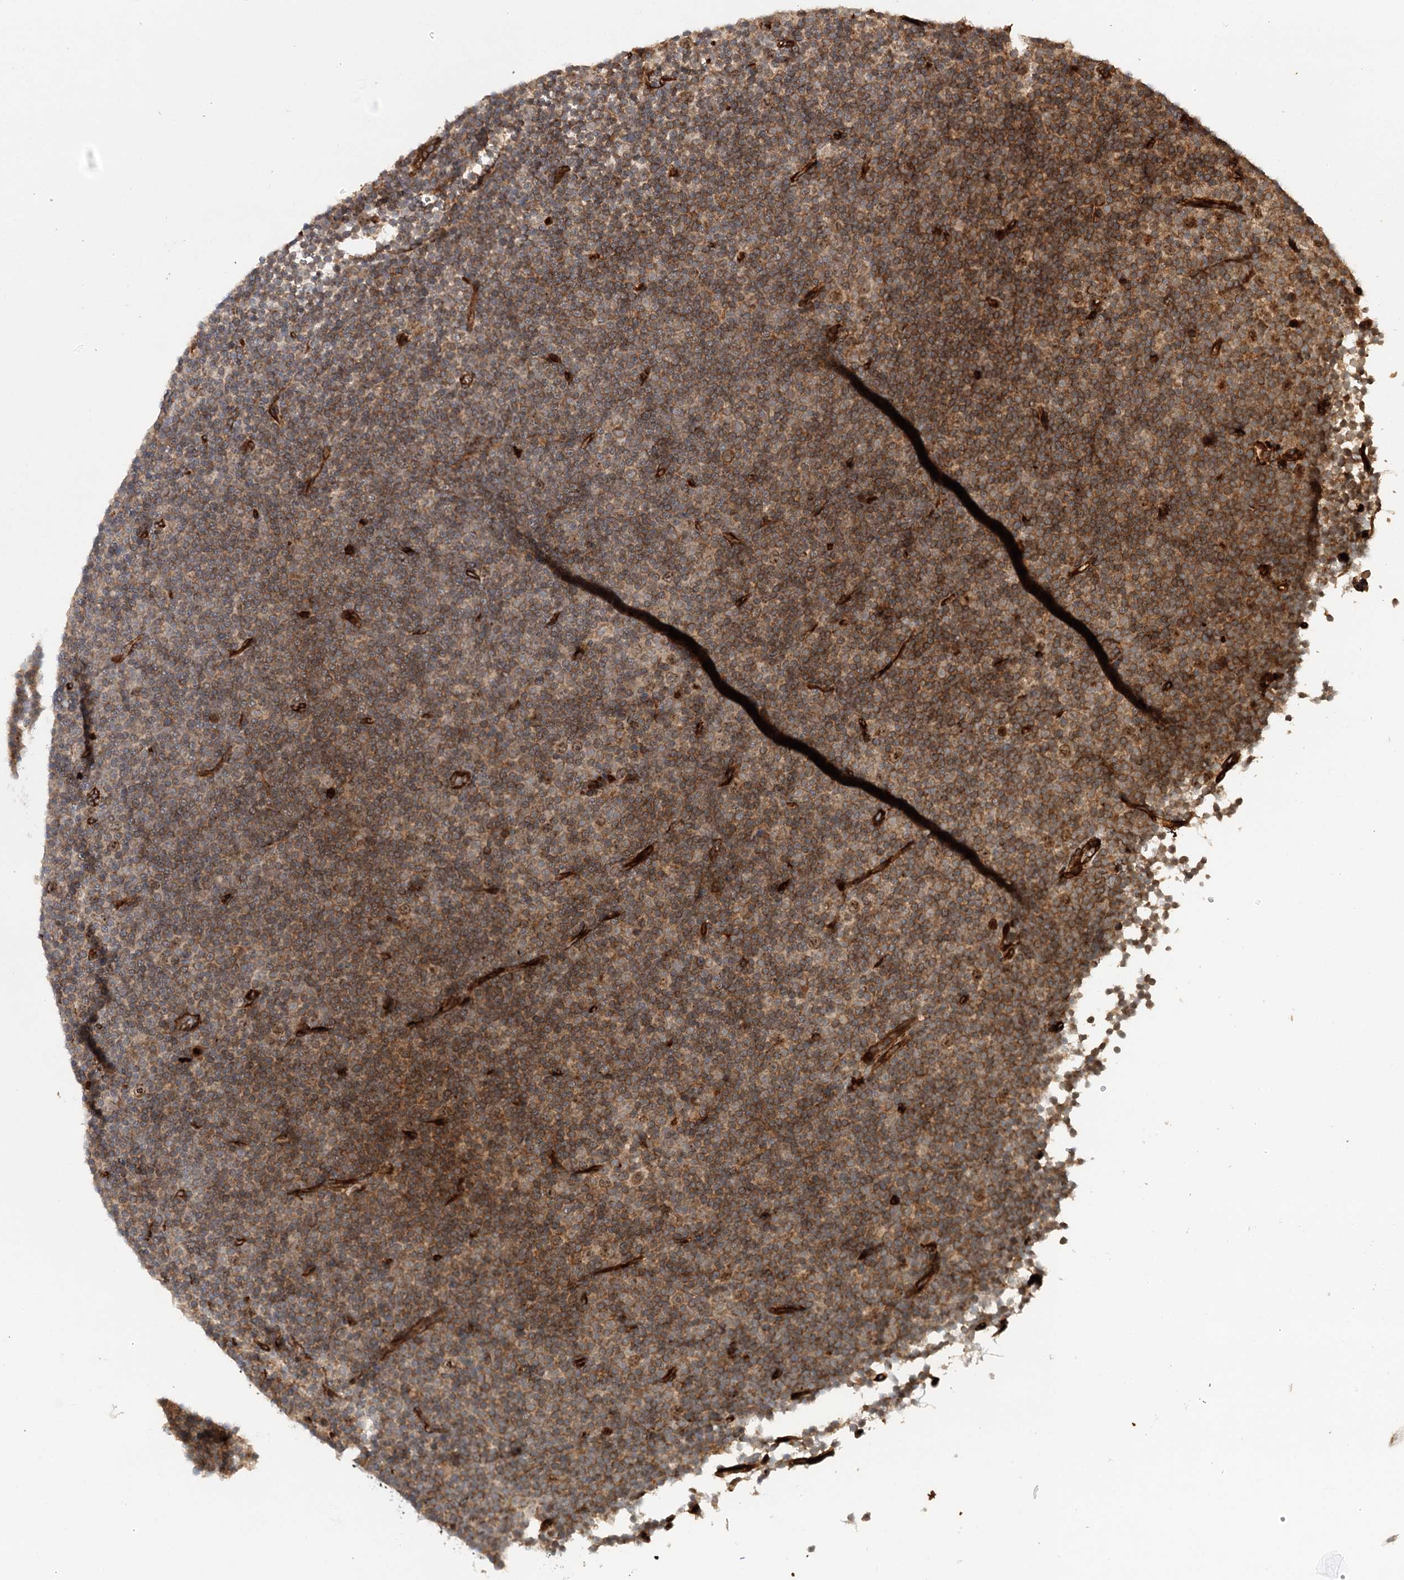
{"staining": {"intensity": "moderate", "quantity": ">75%", "location": "cytoplasmic/membranous"}, "tissue": "lymphoma", "cell_type": "Tumor cells", "image_type": "cancer", "snomed": [{"axis": "morphology", "description": "Malignant lymphoma, non-Hodgkin's type, Low grade"}, {"axis": "topography", "description": "Lymph node"}], "caption": "Human malignant lymphoma, non-Hodgkin's type (low-grade) stained with a protein marker shows moderate staining in tumor cells.", "gene": "MKNK1", "patient": {"sex": "female", "age": 67}}